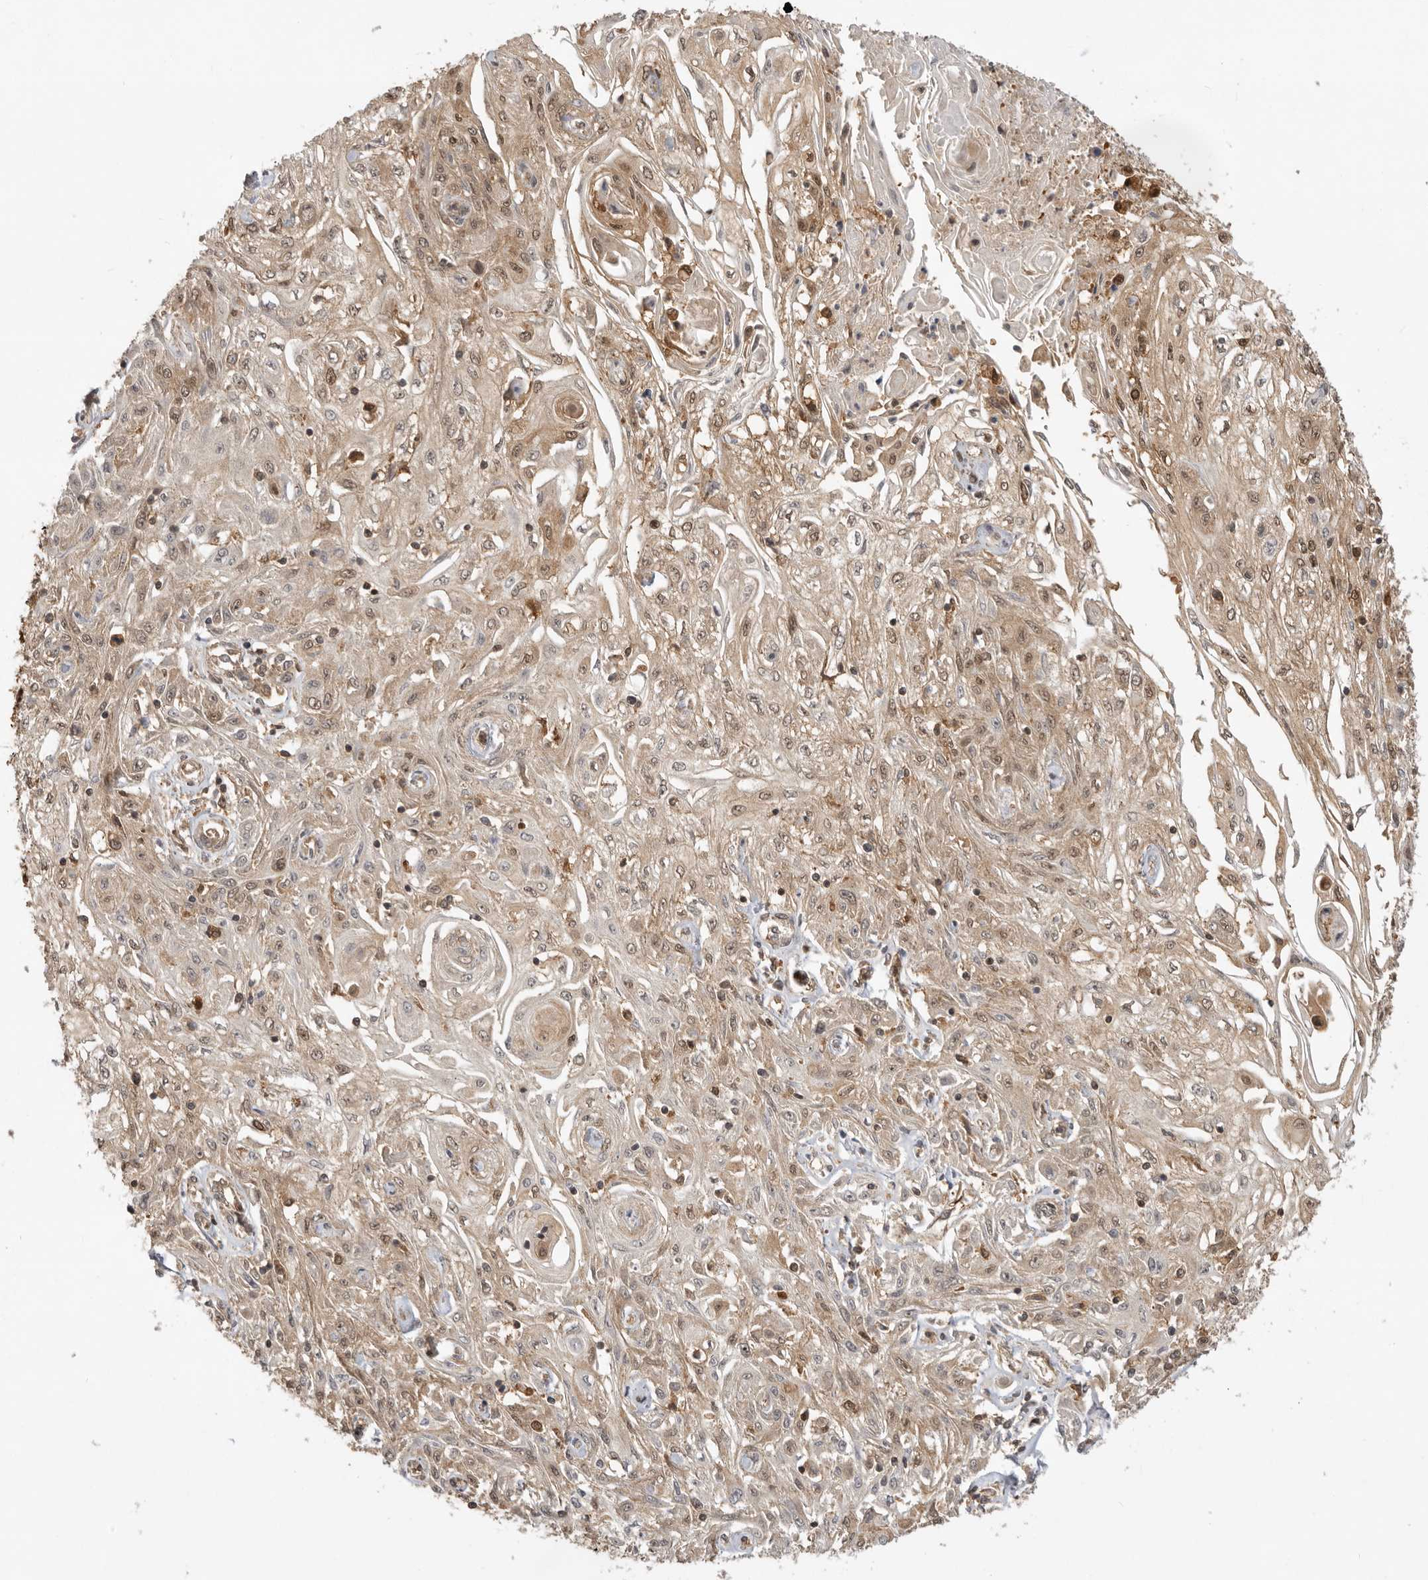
{"staining": {"intensity": "weak", "quantity": ">75%", "location": "cytoplasmic/membranous,nuclear"}, "tissue": "skin cancer", "cell_type": "Tumor cells", "image_type": "cancer", "snomed": [{"axis": "morphology", "description": "Squamous cell carcinoma, NOS"}, {"axis": "morphology", "description": "Squamous cell carcinoma, metastatic, NOS"}, {"axis": "topography", "description": "Skin"}, {"axis": "topography", "description": "Lymph node"}], "caption": "Protein staining of skin cancer (metastatic squamous cell carcinoma) tissue shows weak cytoplasmic/membranous and nuclear staining in about >75% of tumor cells.", "gene": "ADPRS", "patient": {"sex": "male", "age": 75}}